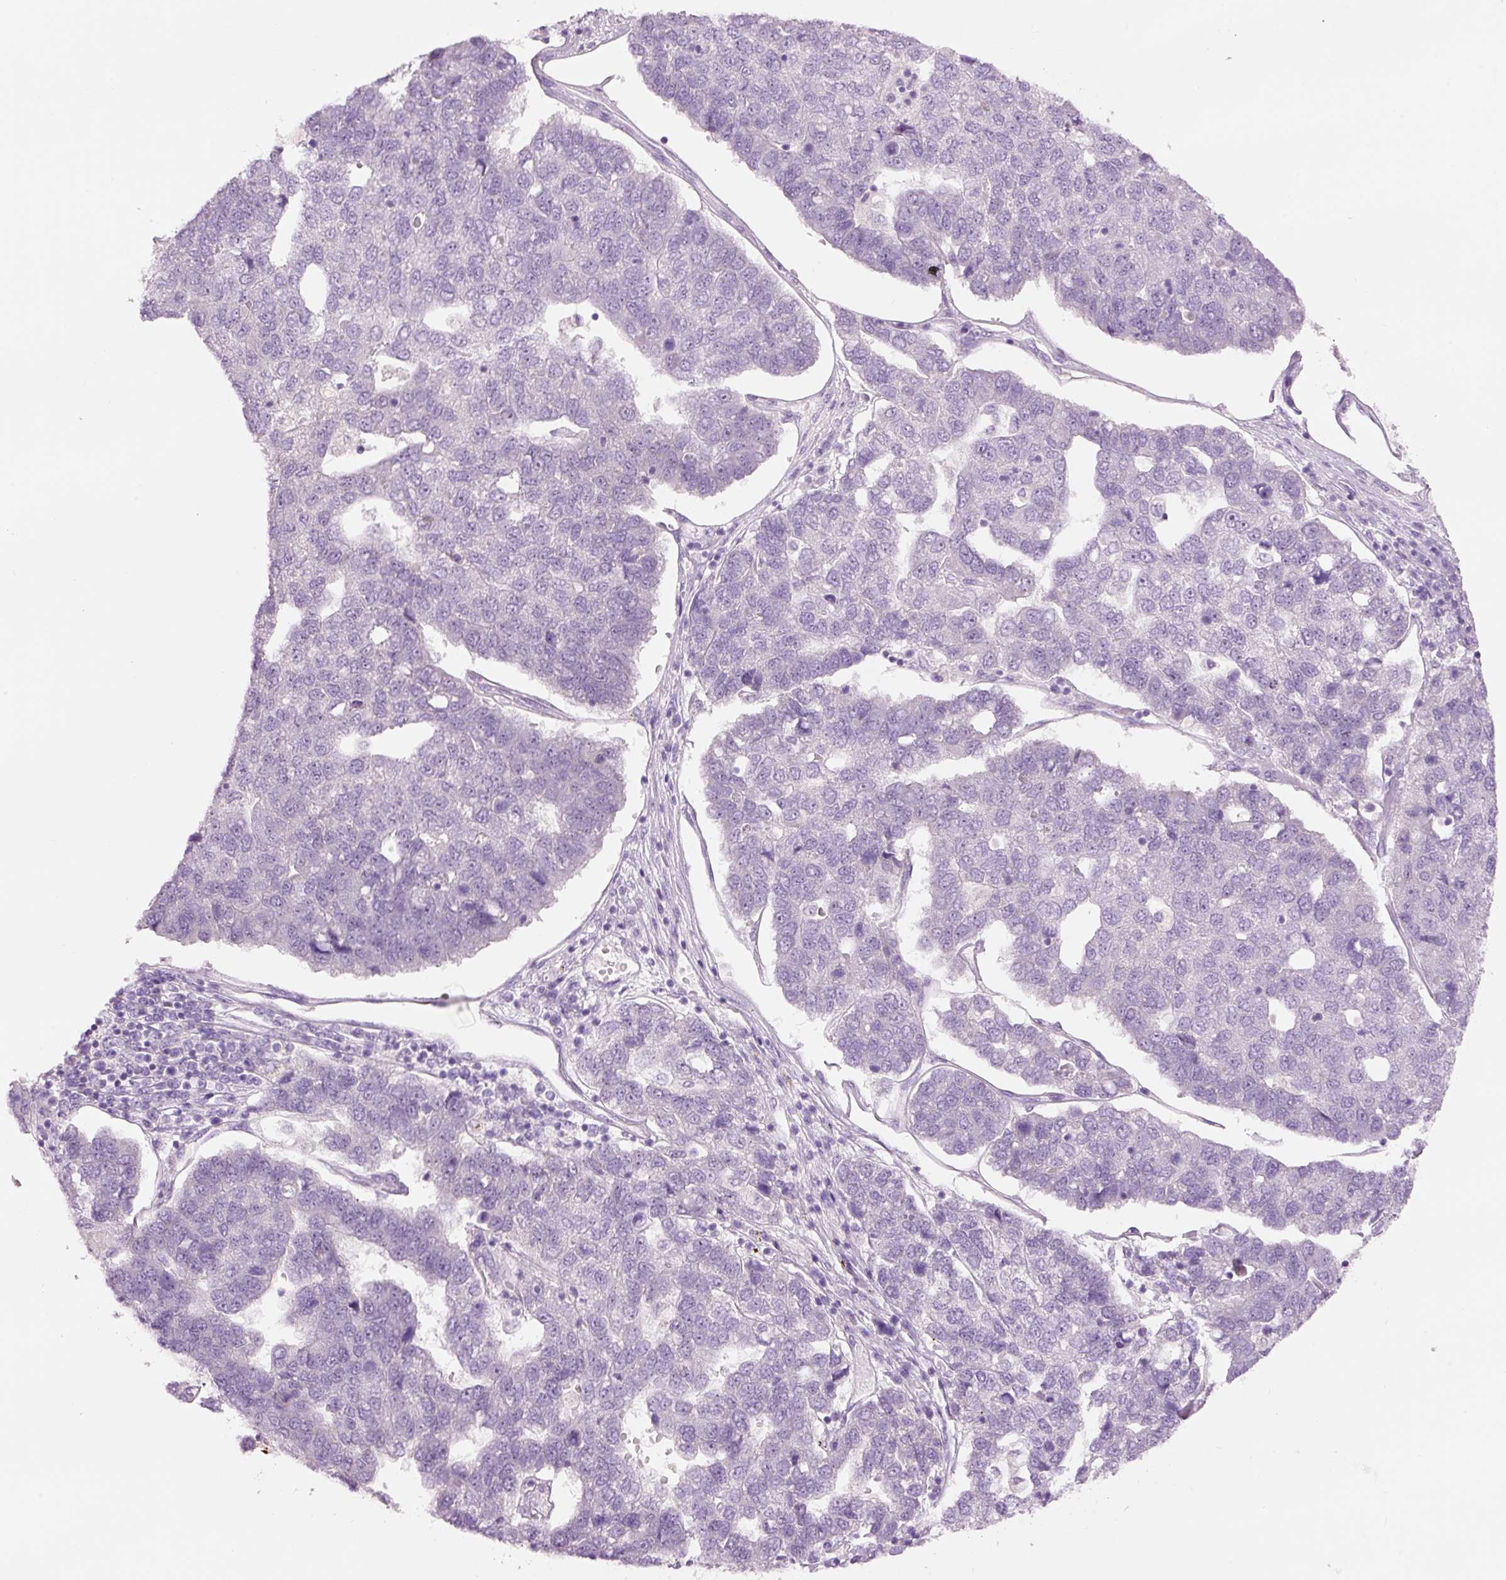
{"staining": {"intensity": "negative", "quantity": "none", "location": "none"}, "tissue": "pancreatic cancer", "cell_type": "Tumor cells", "image_type": "cancer", "snomed": [{"axis": "morphology", "description": "Adenocarcinoma, NOS"}, {"axis": "topography", "description": "Pancreas"}], "caption": "Photomicrograph shows no protein expression in tumor cells of pancreatic adenocarcinoma tissue.", "gene": "GCG", "patient": {"sex": "female", "age": 61}}